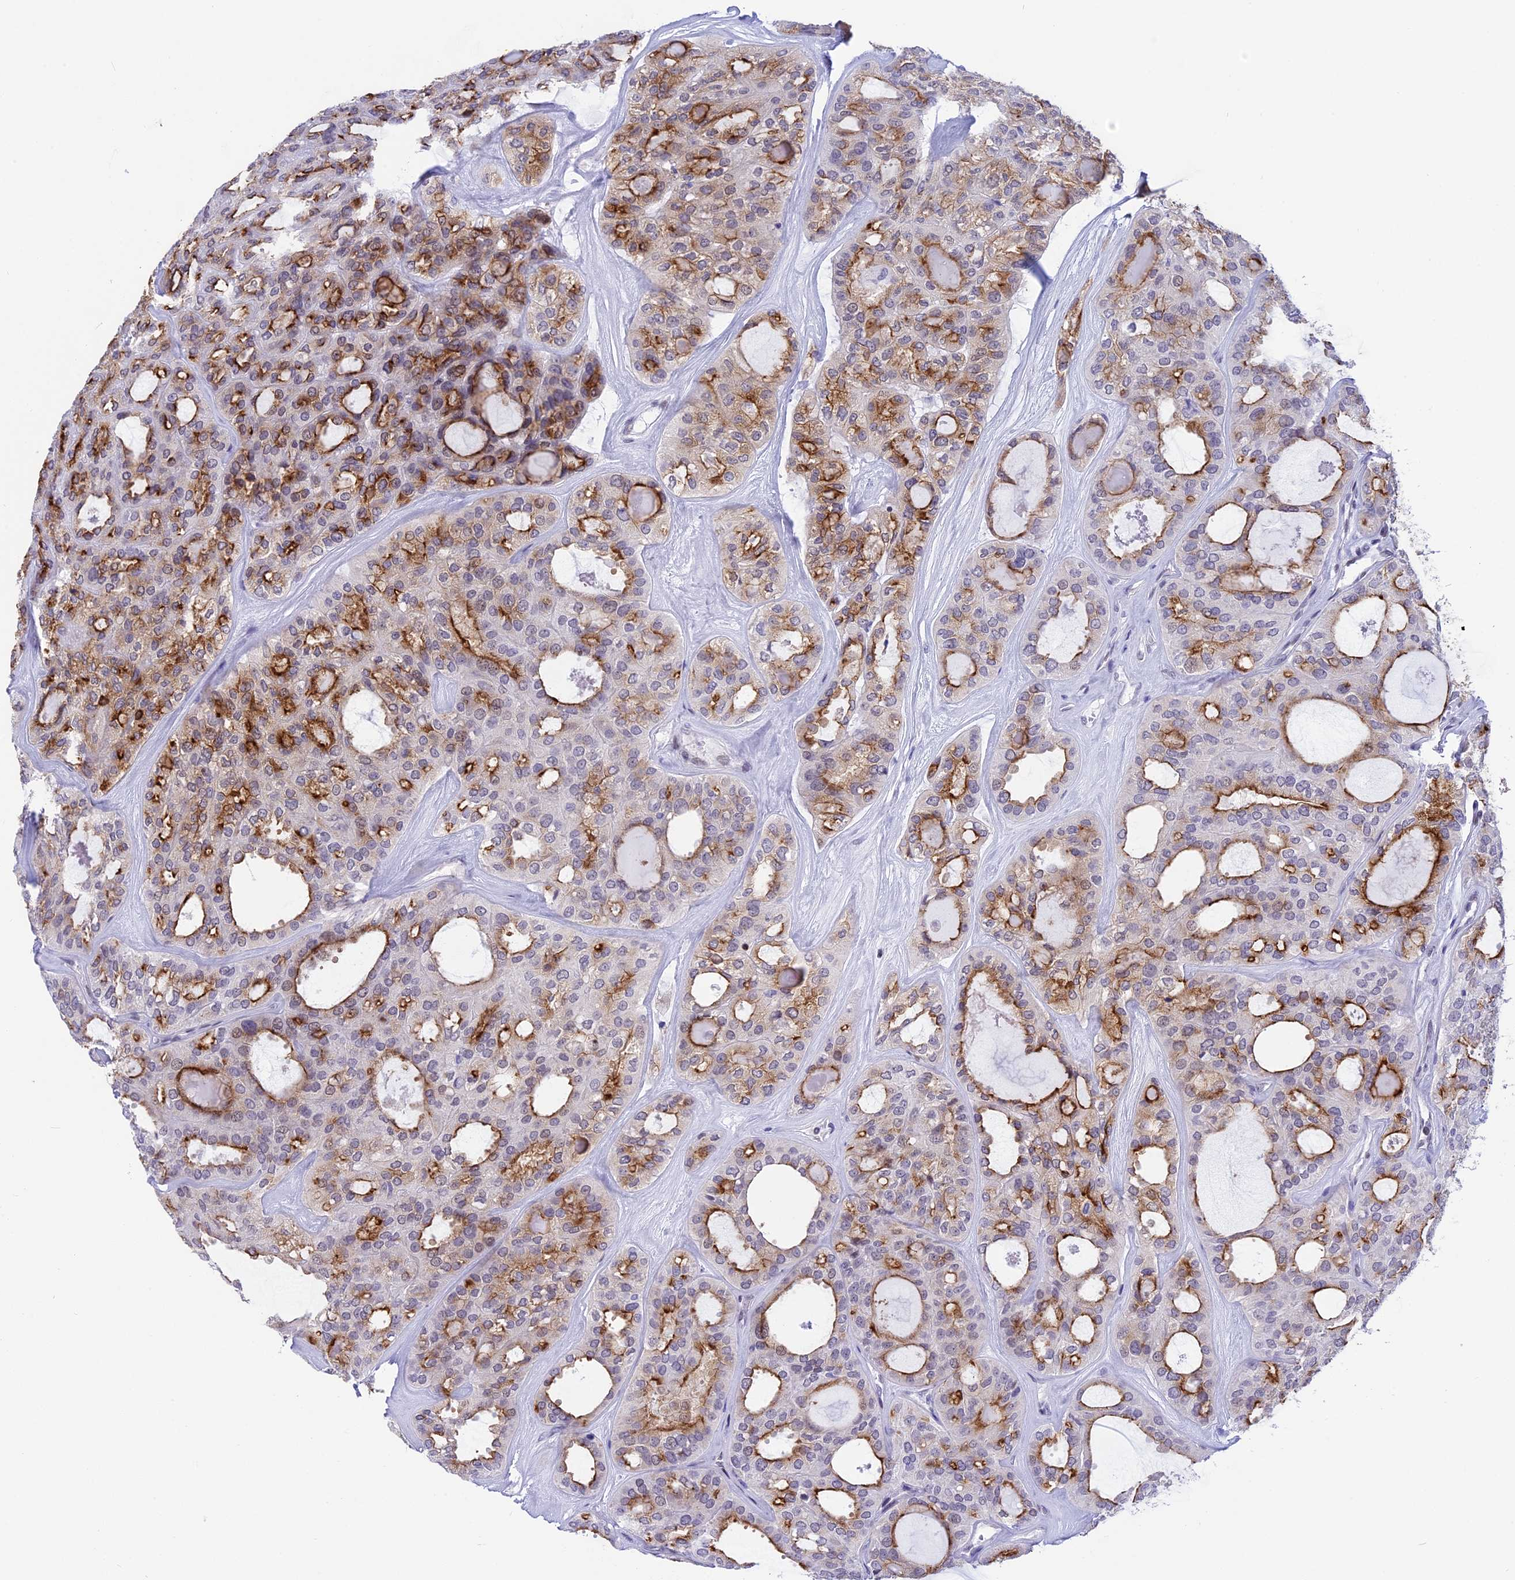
{"staining": {"intensity": "strong", "quantity": "25%-75%", "location": "cytoplasmic/membranous"}, "tissue": "thyroid cancer", "cell_type": "Tumor cells", "image_type": "cancer", "snomed": [{"axis": "morphology", "description": "Follicular adenoma carcinoma, NOS"}, {"axis": "topography", "description": "Thyroid gland"}], "caption": "Protein expression analysis of human thyroid cancer reveals strong cytoplasmic/membranous positivity in approximately 25%-75% of tumor cells.", "gene": "SPIRE2", "patient": {"sex": "male", "age": 75}}